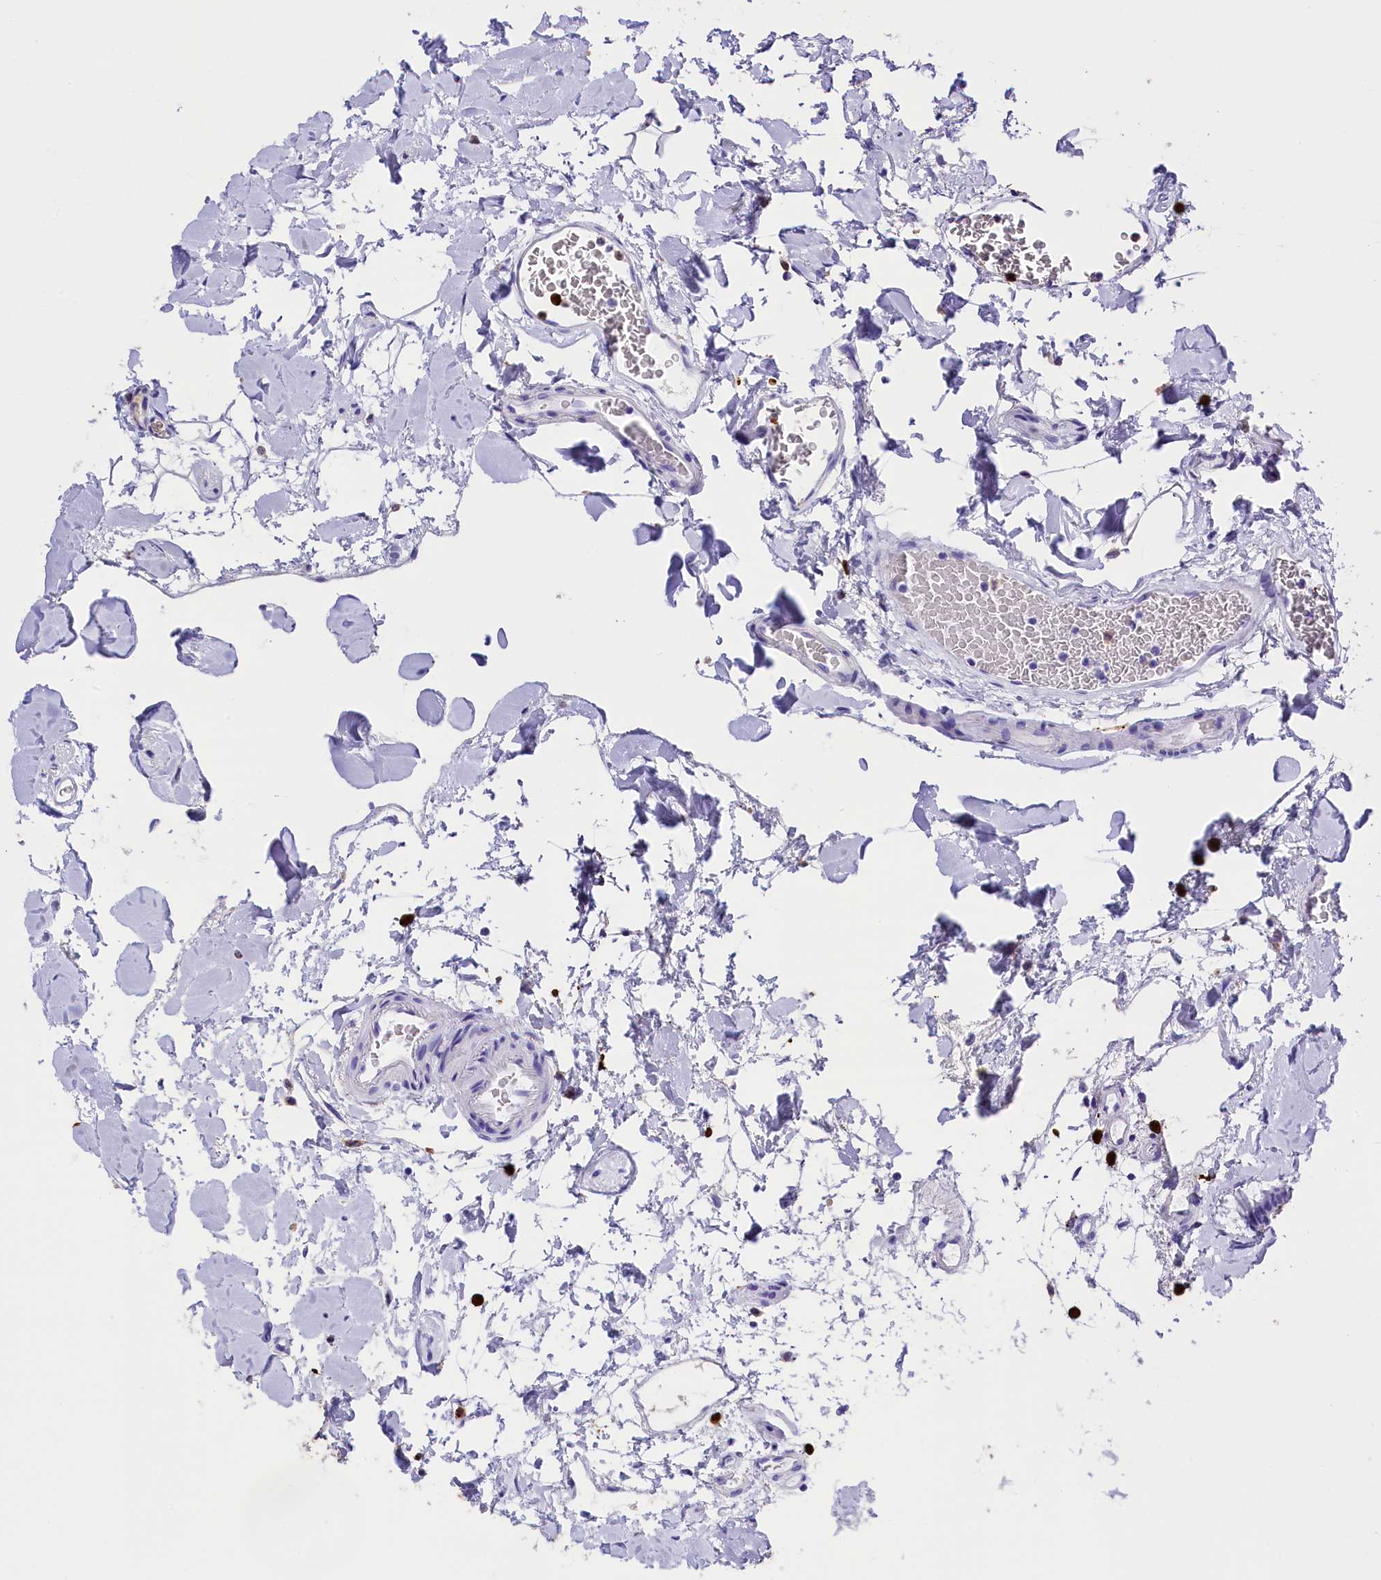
{"staining": {"intensity": "negative", "quantity": "none", "location": "none"}, "tissue": "colon", "cell_type": "Endothelial cells", "image_type": "normal", "snomed": [{"axis": "morphology", "description": "Normal tissue, NOS"}, {"axis": "topography", "description": "Colon"}], "caption": "An image of human colon is negative for staining in endothelial cells. (Brightfield microscopy of DAB (3,3'-diaminobenzidine) immunohistochemistry at high magnification).", "gene": "CLC", "patient": {"sex": "male", "age": 75}}